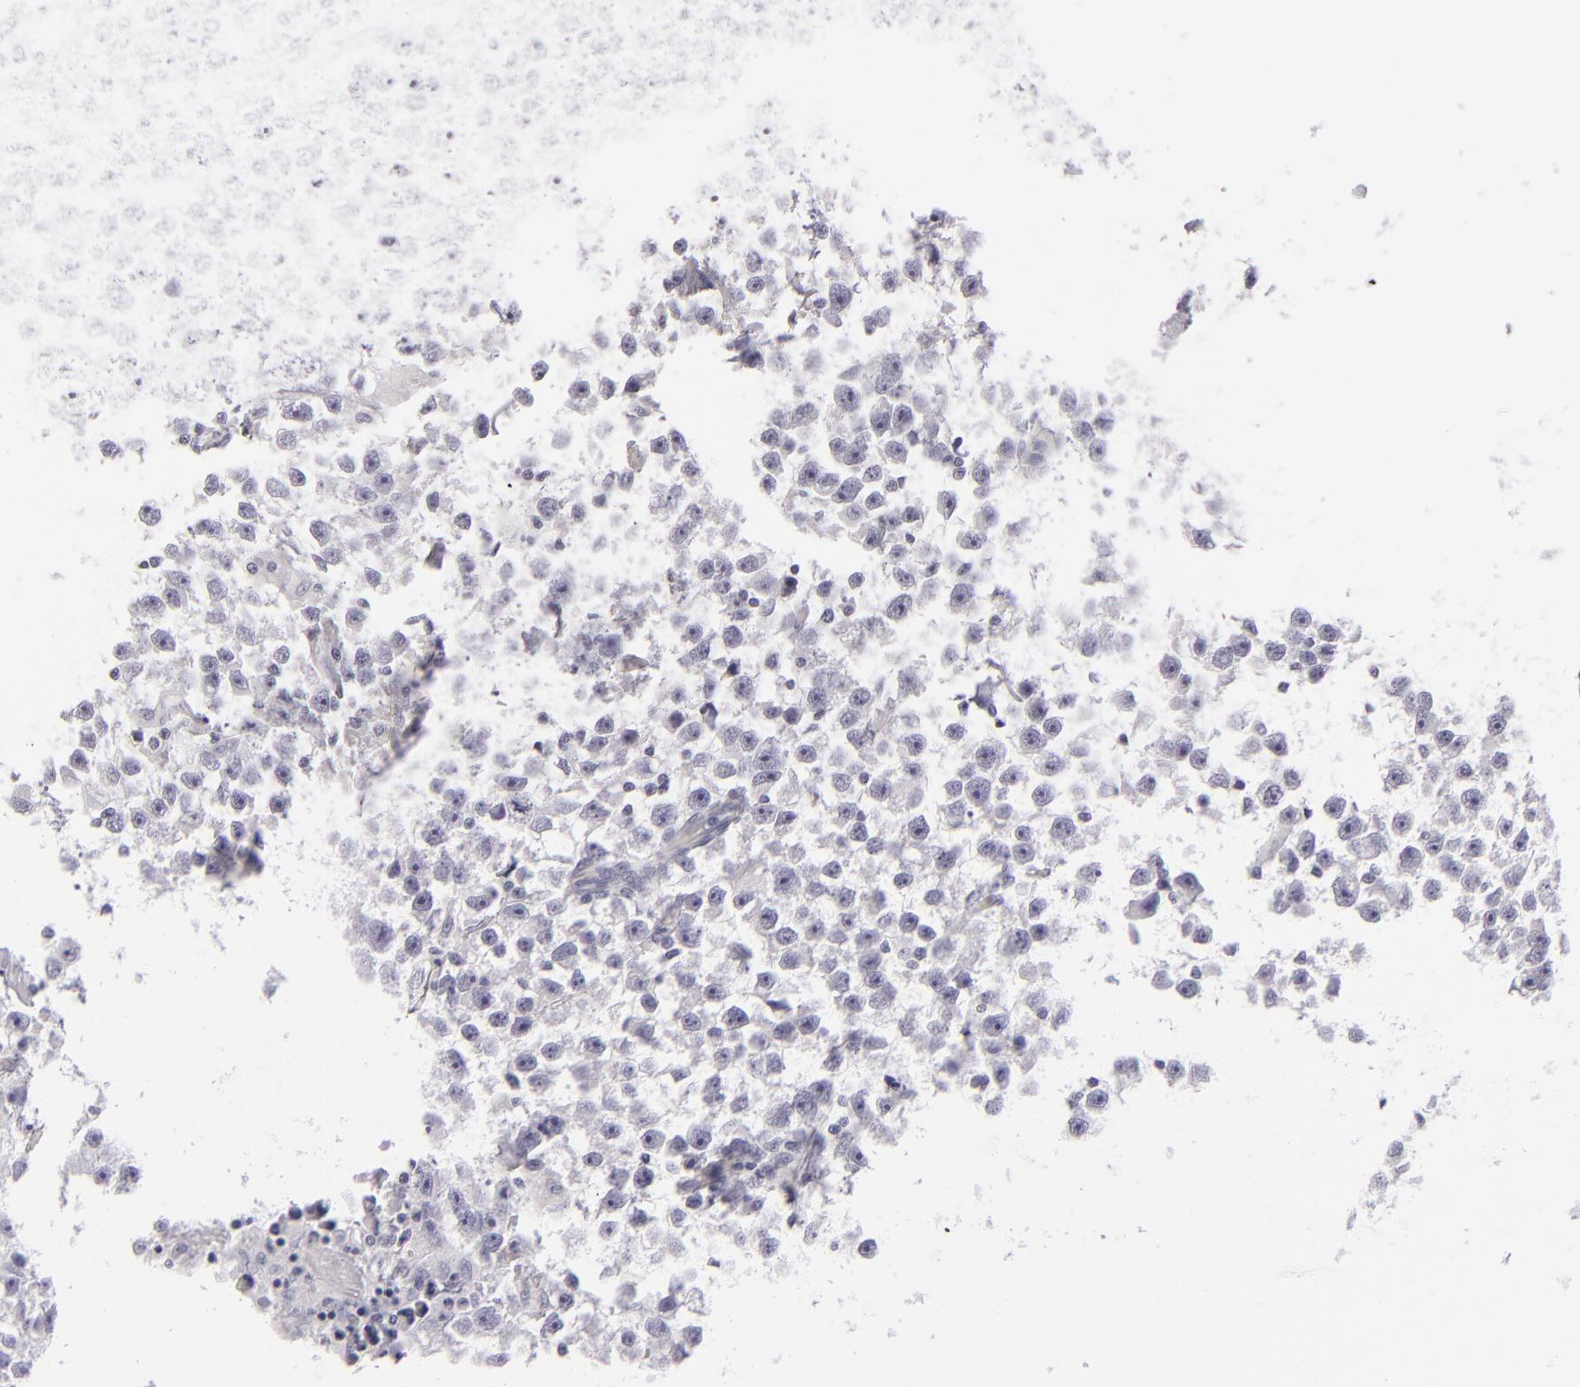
{"staining": {"intensity": "negative", "quantity": "none", "location": "none"}, "tissue": "testis cancer", "cell_type": "Tumor cells", "image_type": "cancer", "snomed": [{"axis": "morphology", "description": "Seminoma, NOS"}, {"axis": "topography", "description": "Testis"}], "caption": "This is an immunohistochemistry (IHC) micrograph of human testis cancer. There is no positivity in tumor cells.", "gene": "VIL1", "patient": {"sex": "male", "age": 33}}